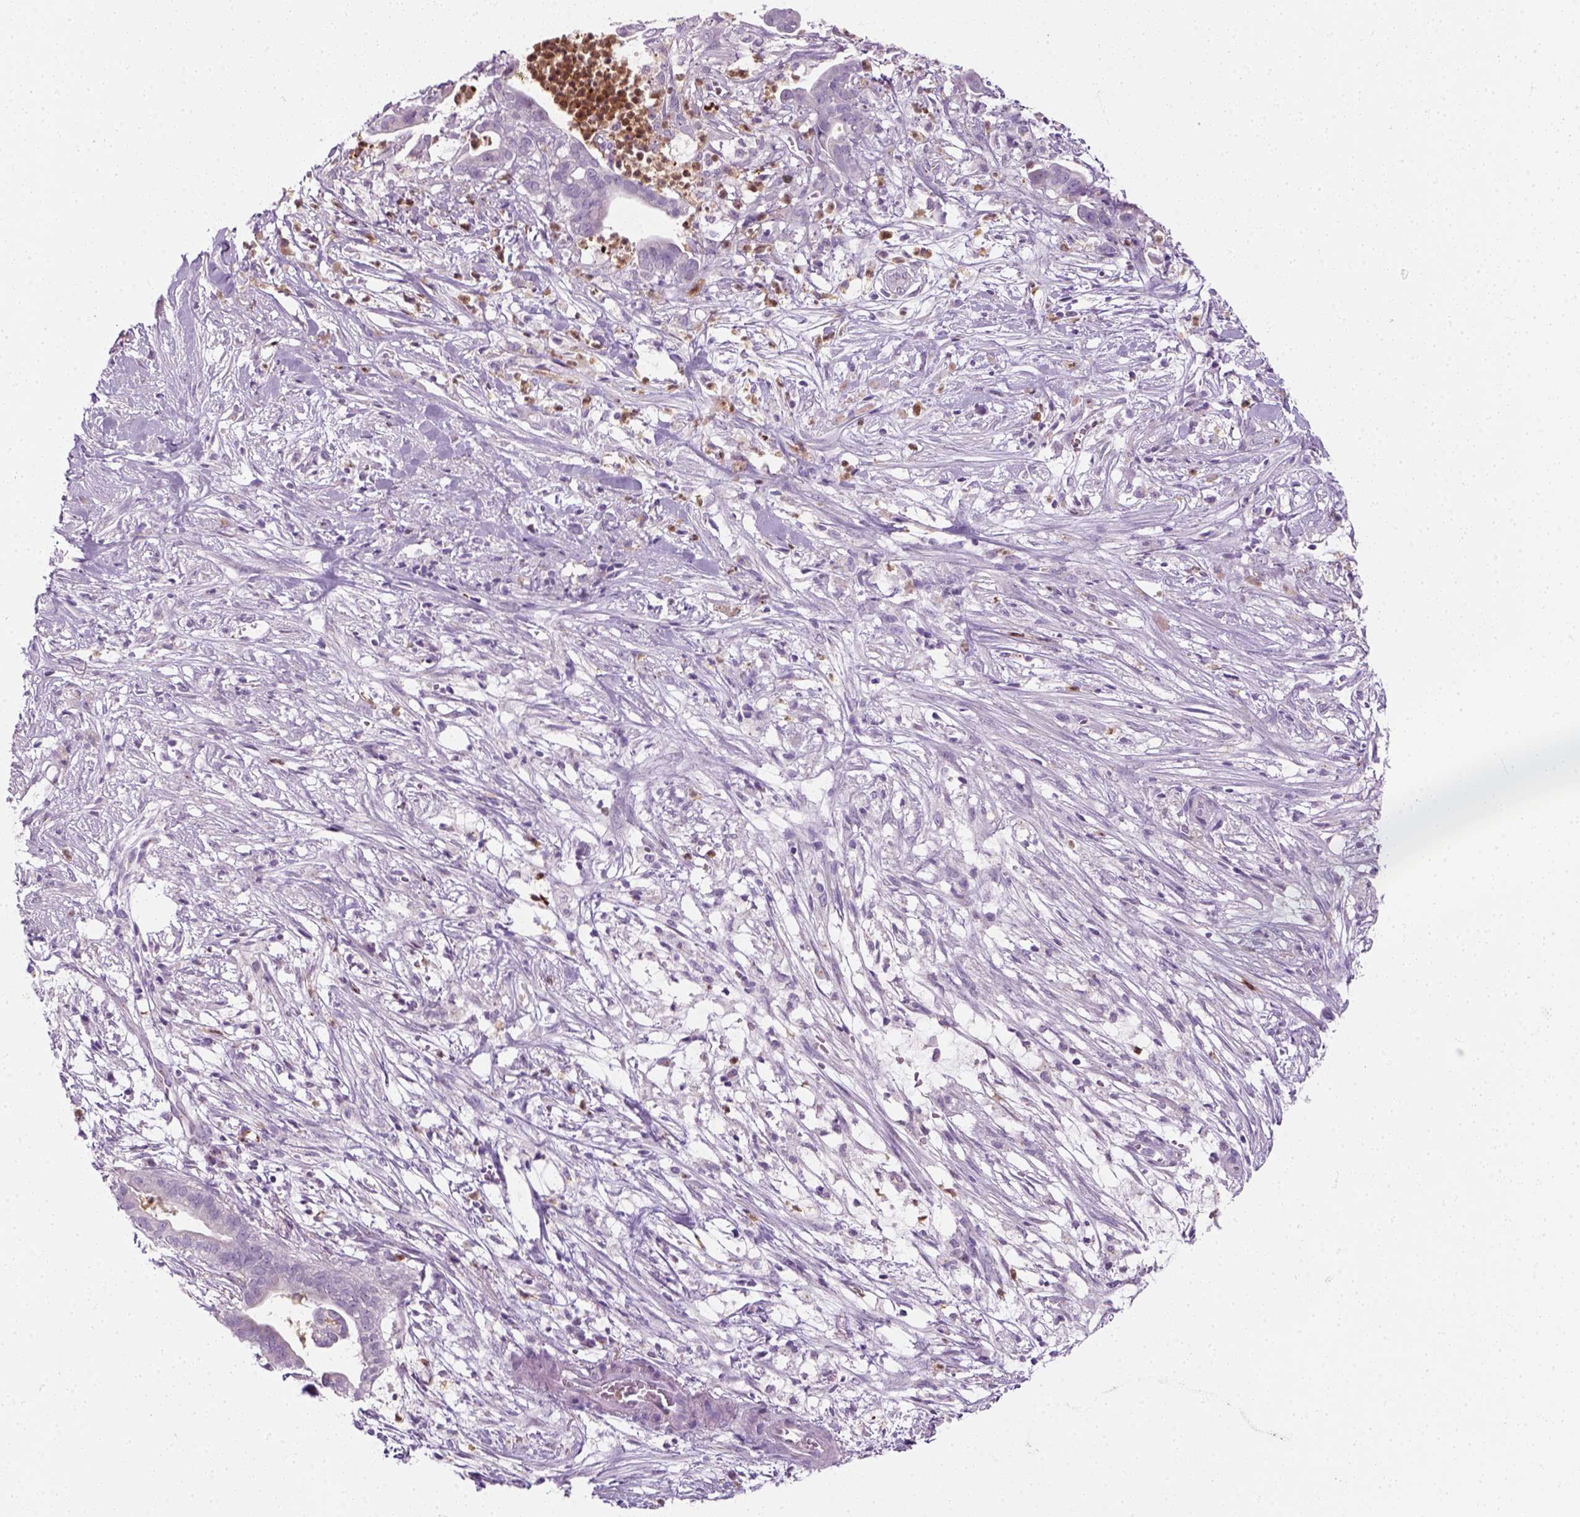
{"staining": {"intensity": "negative", "quantity": "none", "location": "none"}, "tissue": "pancreatic cancer", "cell_type": "Tumor cells", "image_type": "cancer", "snomed": [{"axis": "morphology", "description": "Adenocarcinoma, NOS"}, {"axis": "topography", "description": "Pancreas"}], "caption": "The immunohistochemistry (IHC) photomicrograph has no significant positivity in tumor cells of pancreatic adenocarcinoma tissue.", "gene": "IL4", "patient": {"sex": "male", "age": 61}}